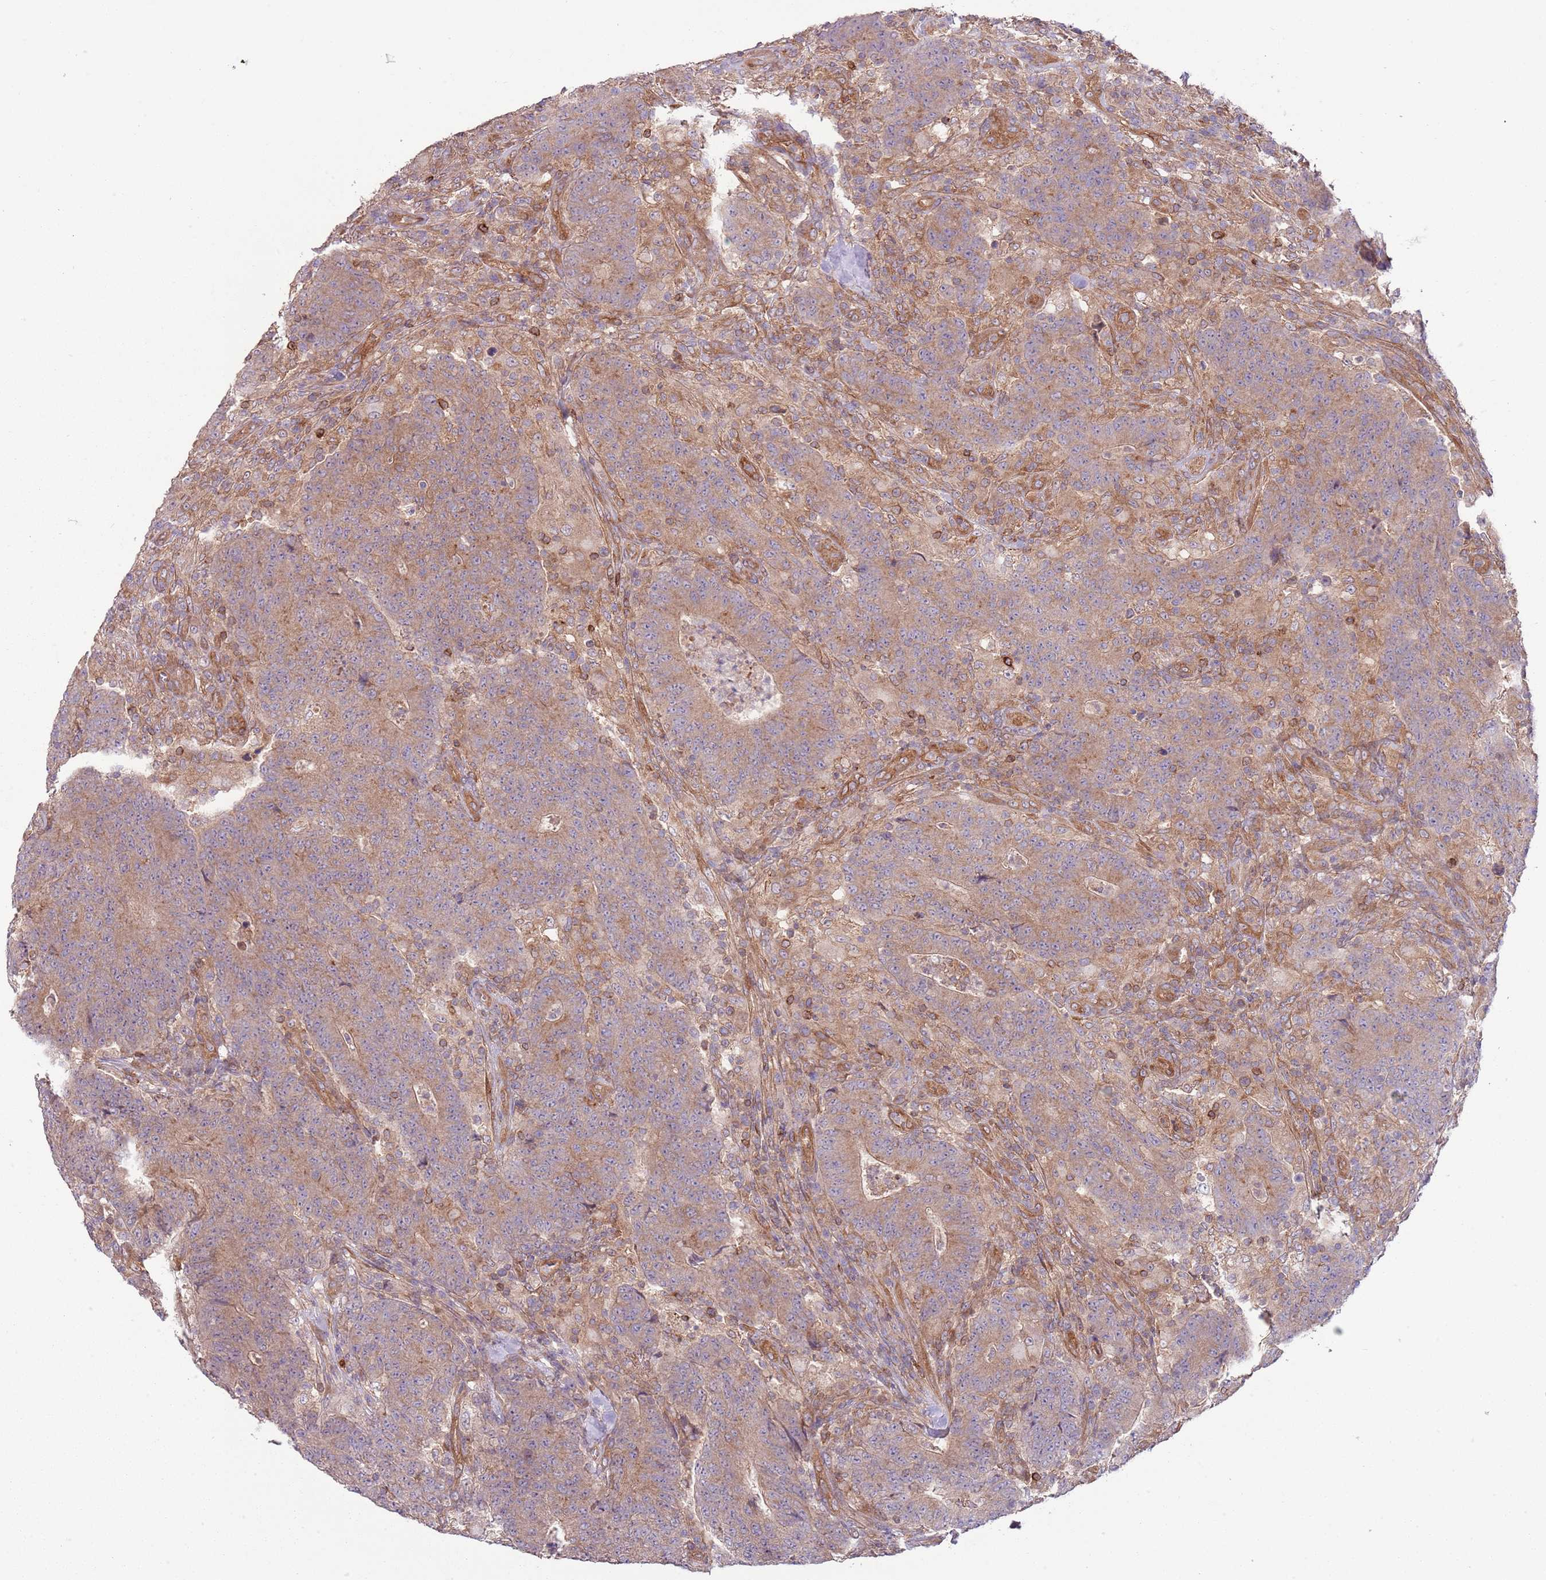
{"staining": {"intensity": "weak", "quantity": "25%-75%", "location": "cytoplasmic/membranous"}, "tissue": "colorectal cancer", "cell_type": "Tumor cells", "image_type": "cancer", "snomed": [{"axis": "morphology", "description": "Adenocarcinoma, NOS"}, {"axis": "topography", "description": "Colon"}], "caption": "Immunohistochemical staining of colorectal cancer reveals low levels of weak cytoplasmic/membranous protein positivity in about 25%-75% of tumor cells. (brown staining indicates protein expression, while blue staining denotes nuclei).", "gene": "LPIN2", "patient": {"sex": "female", "age": 75}}